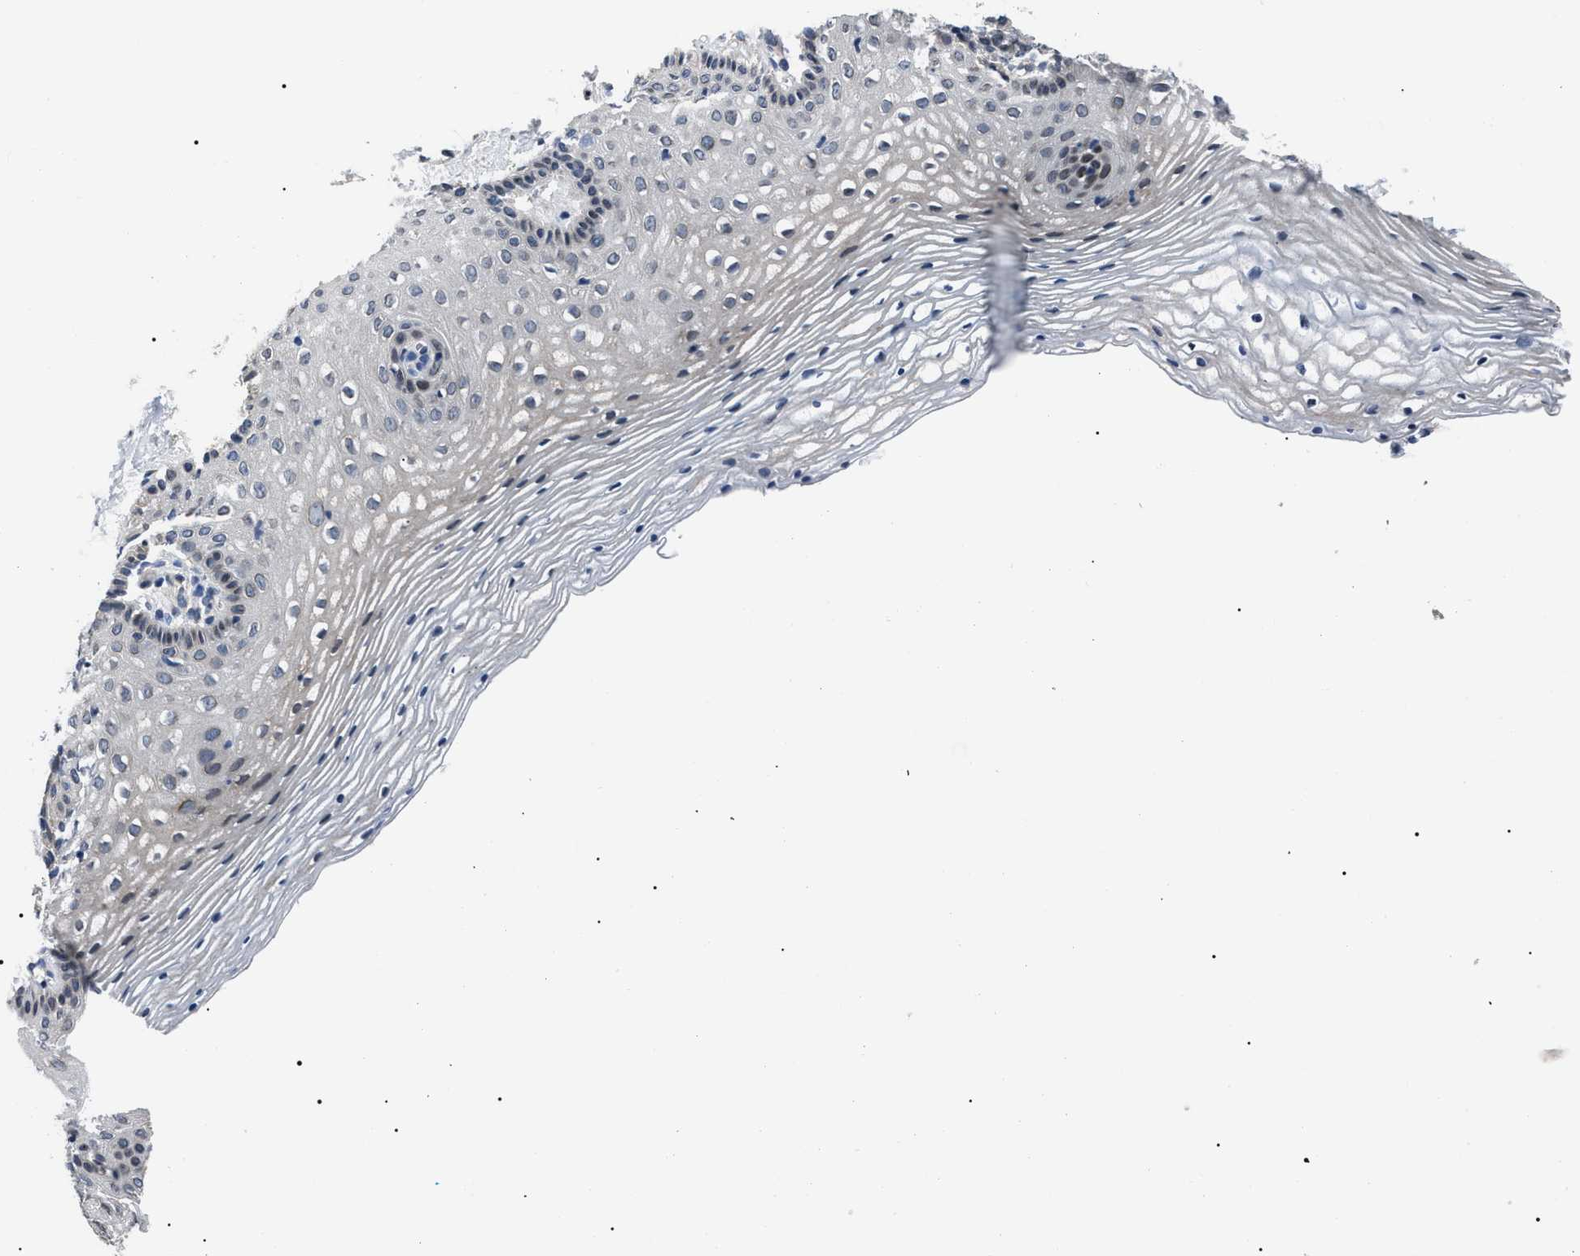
{"staining": {"intensity": "weak", "quantity": "<25%", "location": "cytoplasmic/membranous"}, "tissue": "vagina", "cell_type": "Squamous epithelial cells", "image_type": "normal", "snomed": [{"axis": "morphology", "description": "Normal tissue, NOS"}, {"axis": "topography", "description": "Vagina"}], "caption": "This is an IHC histopathology image of unremarkable vagina. There is no positivity in squamous epithelial cells.", "gene": "LRRC14", "patient": {"sex": "female", "age": 32}}